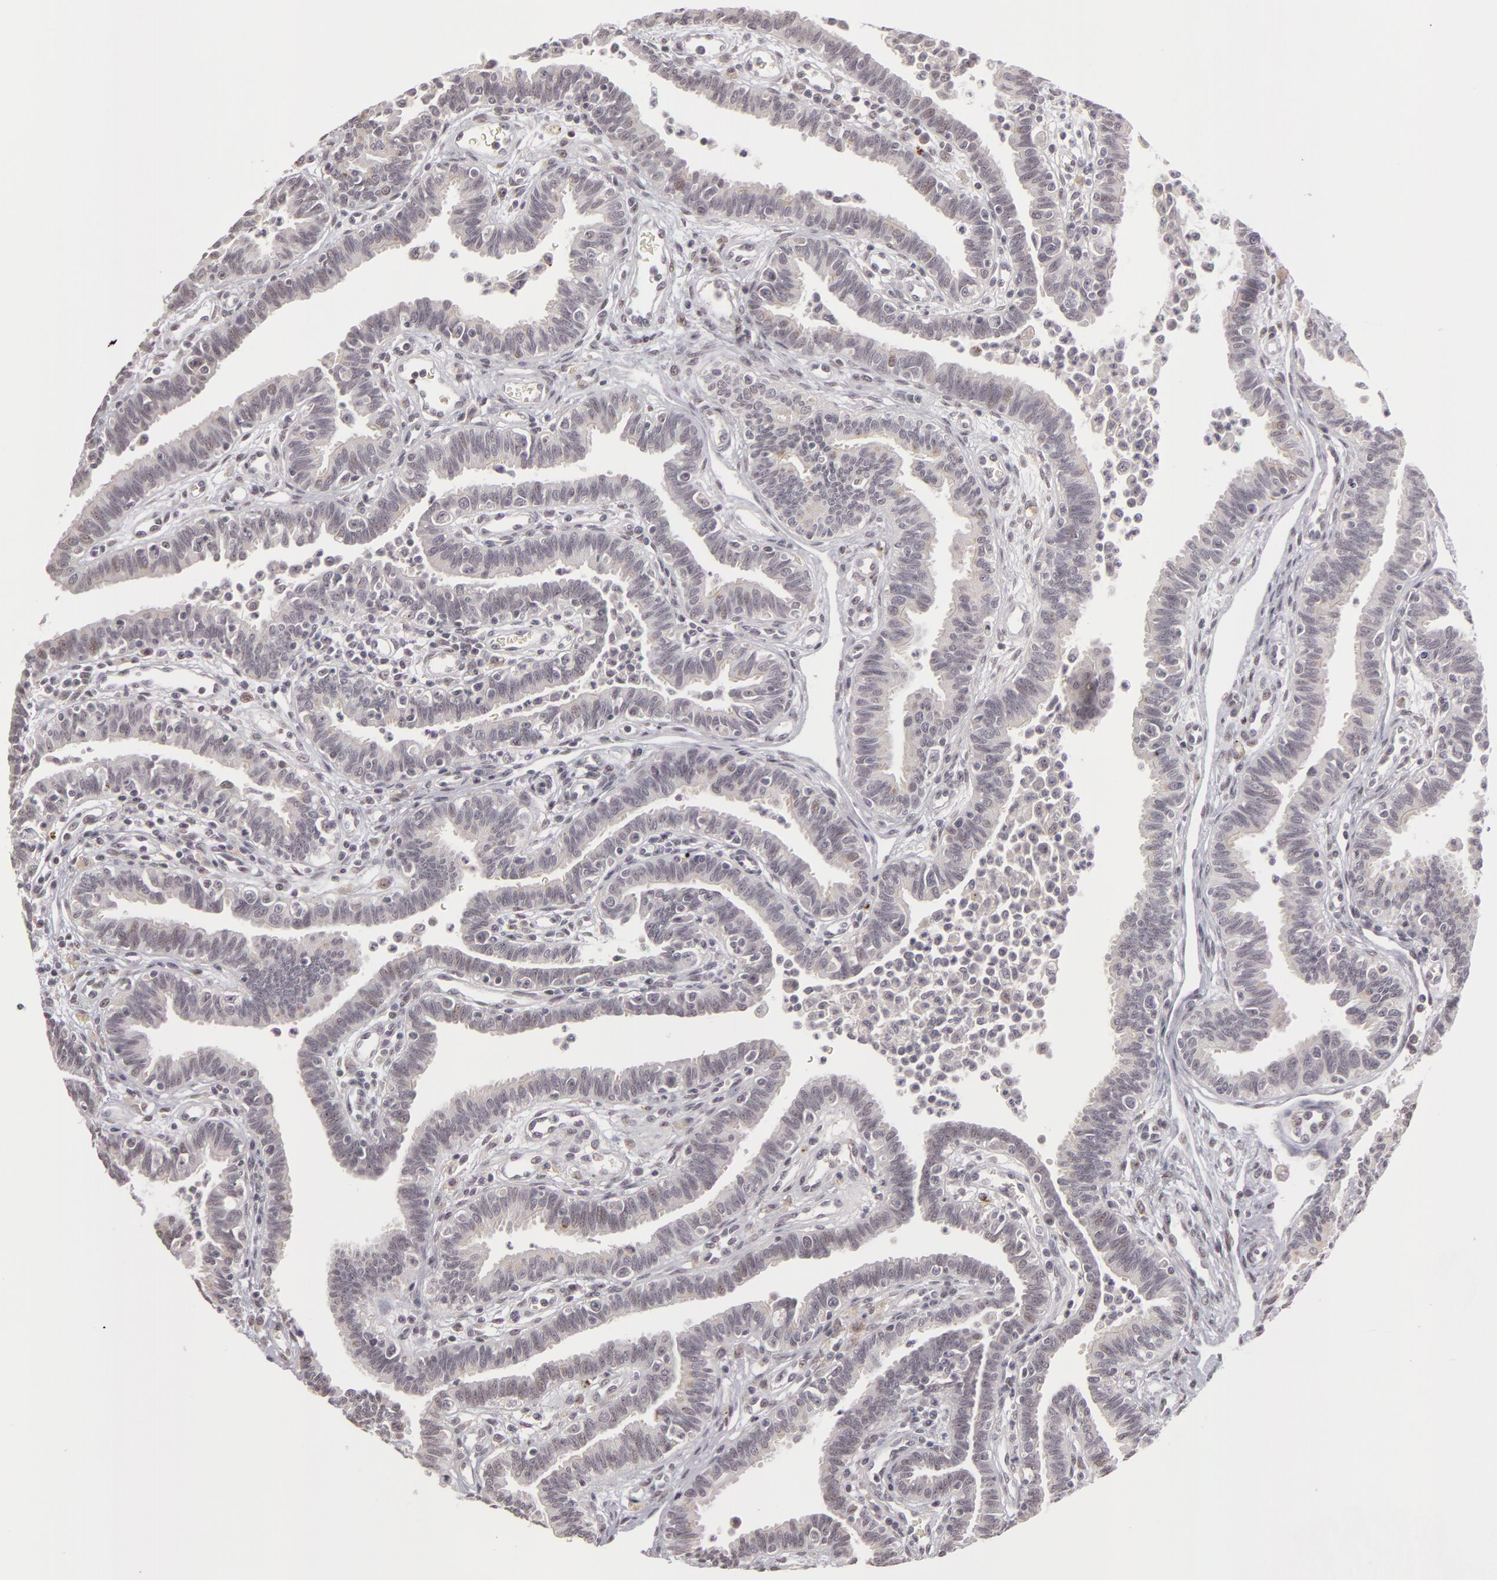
{"staining": {"intensity": "negative", "quantity": "none", "location": "none"}, "tissue": "fallopian tube", "cell_type": "Glandular cells", "image_type": "normal", "snomed": [{"axis": "morphology", "description": "Normal tissue, NOS"}, {"axis": "topography", "description": "Fallopian tube"}], "caption": "Glandular cells show no significant expression in unremarkable fallopian tube. The staining is performed using DAB (3,3'-diaminobenzidine) brown chromogen with nuclei counter-stained in using hematoxylin.", "gene": "RRP7A", "patient": {"sex": "female", "age": 36}}